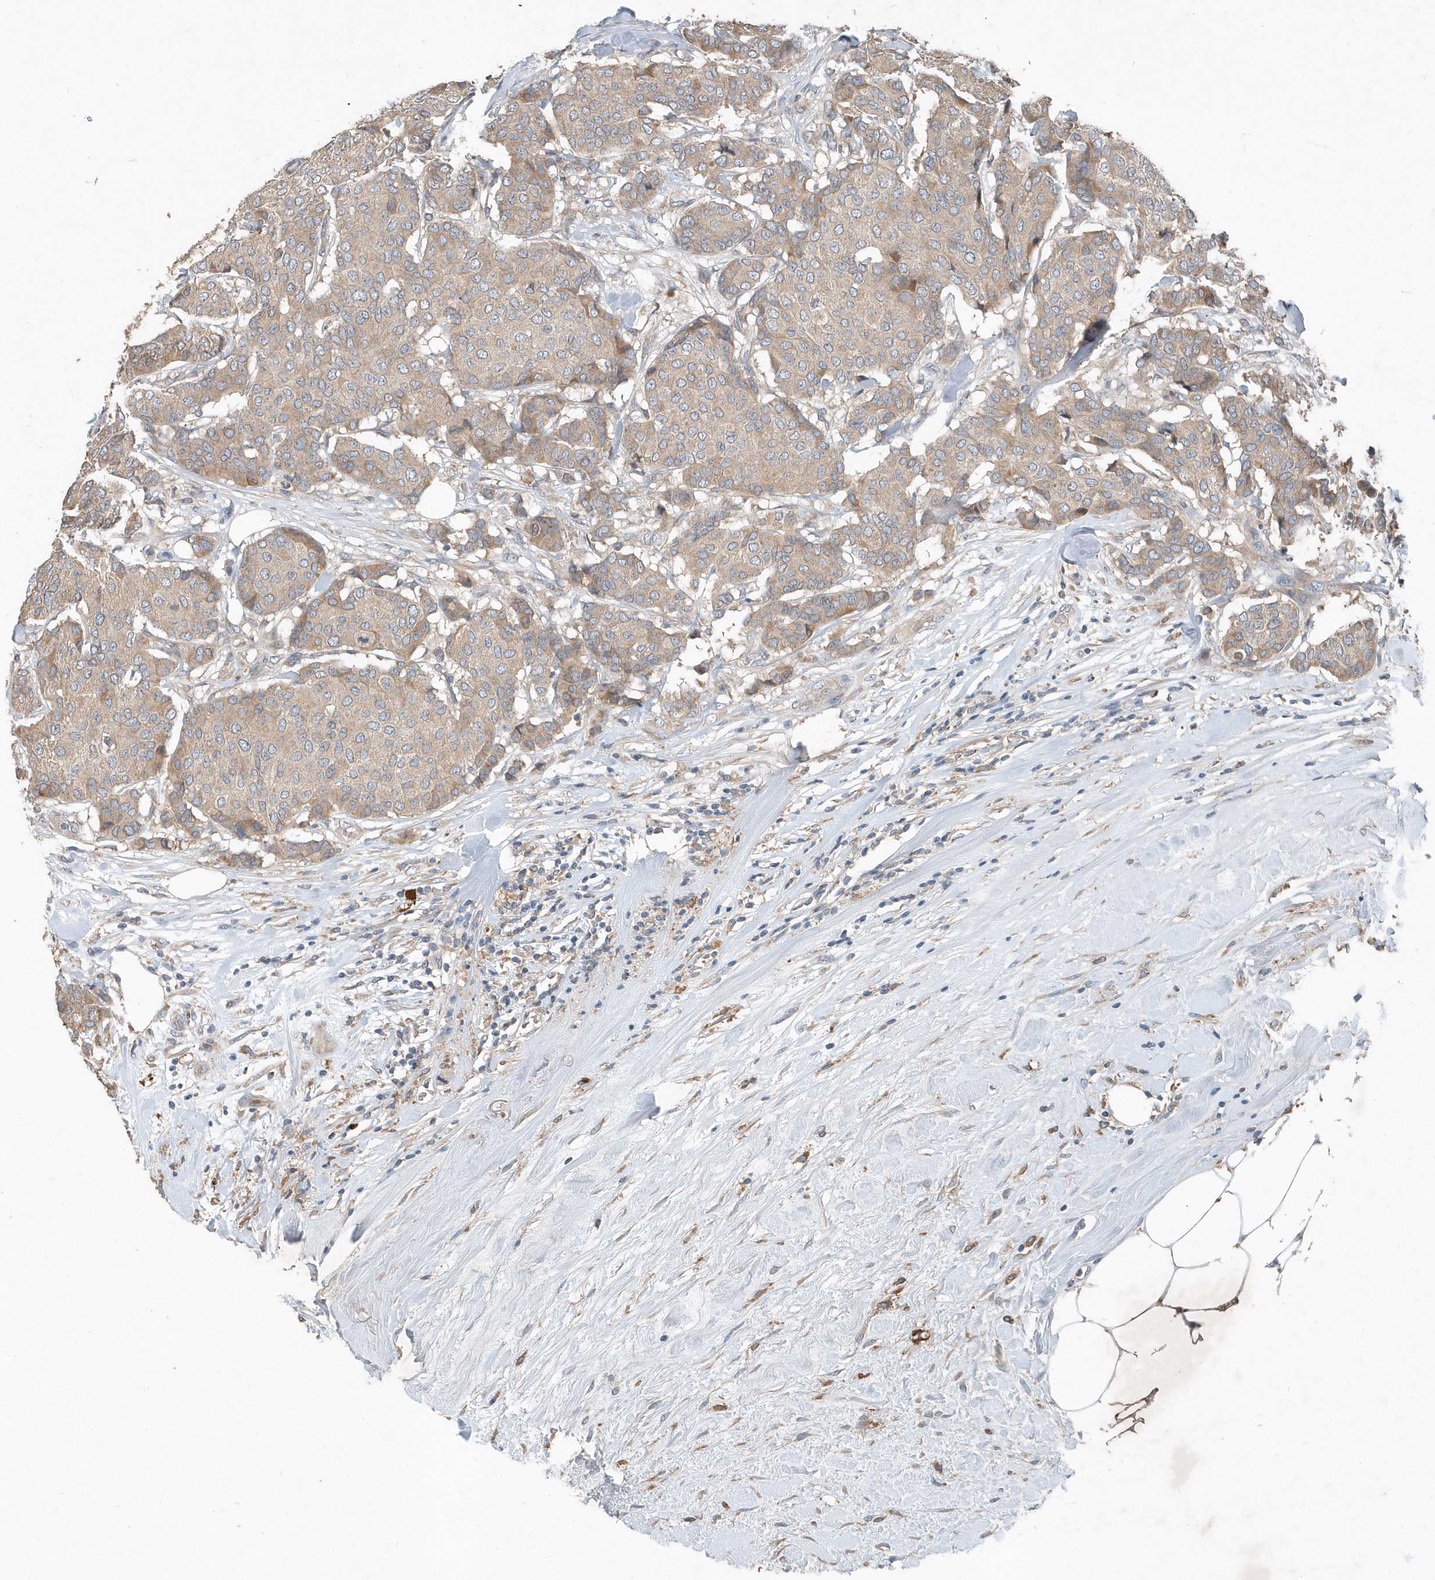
{"staining": {"intensity": "weak", "quantity": ">75%", "location": "cytoplasmic/membranous"}, "tissue": "breast cancer", "cell_type": "Tumor cells", "image_type": "cancer", "snomed": [{"axis": "morphology", "description": "Duct carcinoma"}, {"axis": "topography", "description": "Breast"}], "caption": "Breast cancer stained with DAB (3,3'-diaminobenzidine) IHC shows low levels of weak cytoplasmic/membranous staining in about >75% of tumor cells.", "gene": "SCFD2", "patient": {"sex": "female", "age": 75}}